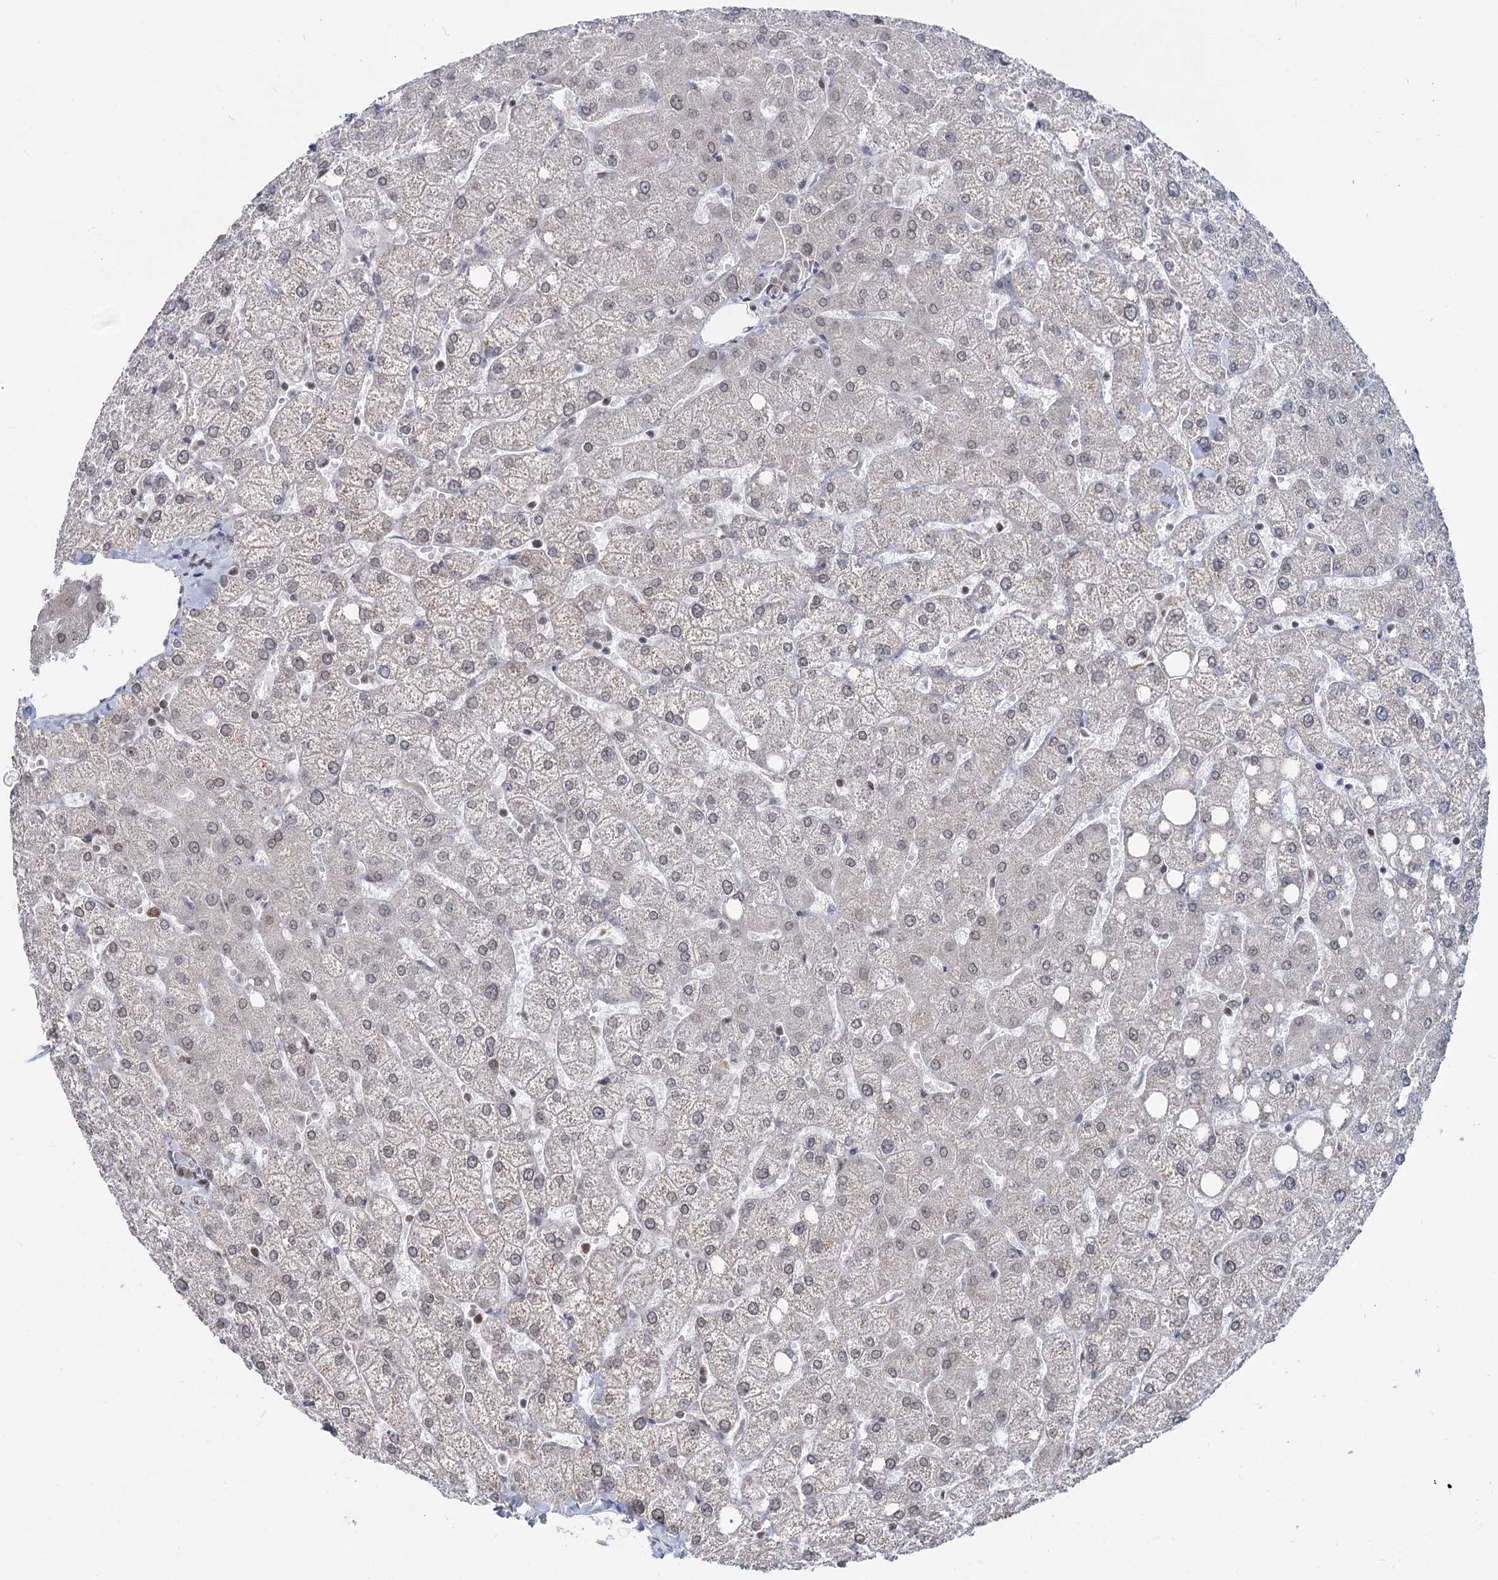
{"staining": {"intensity": "negative", "quantity": "none", "location": "none"}, "tissue": "liver", "cell_type": "Cholangiocytes", "image_type": "normal", "snomed": [{"axis": "morphology", "description": "Normal tissue, NOS"}, {"axis": "topography", "description": "Liver"}], "caption": "This is an IHC histopathology image of normal human liver. There is no staining in cholangiocytes.", "gene": "RNF6", "patient": {"sex": "female", "age": 54}}